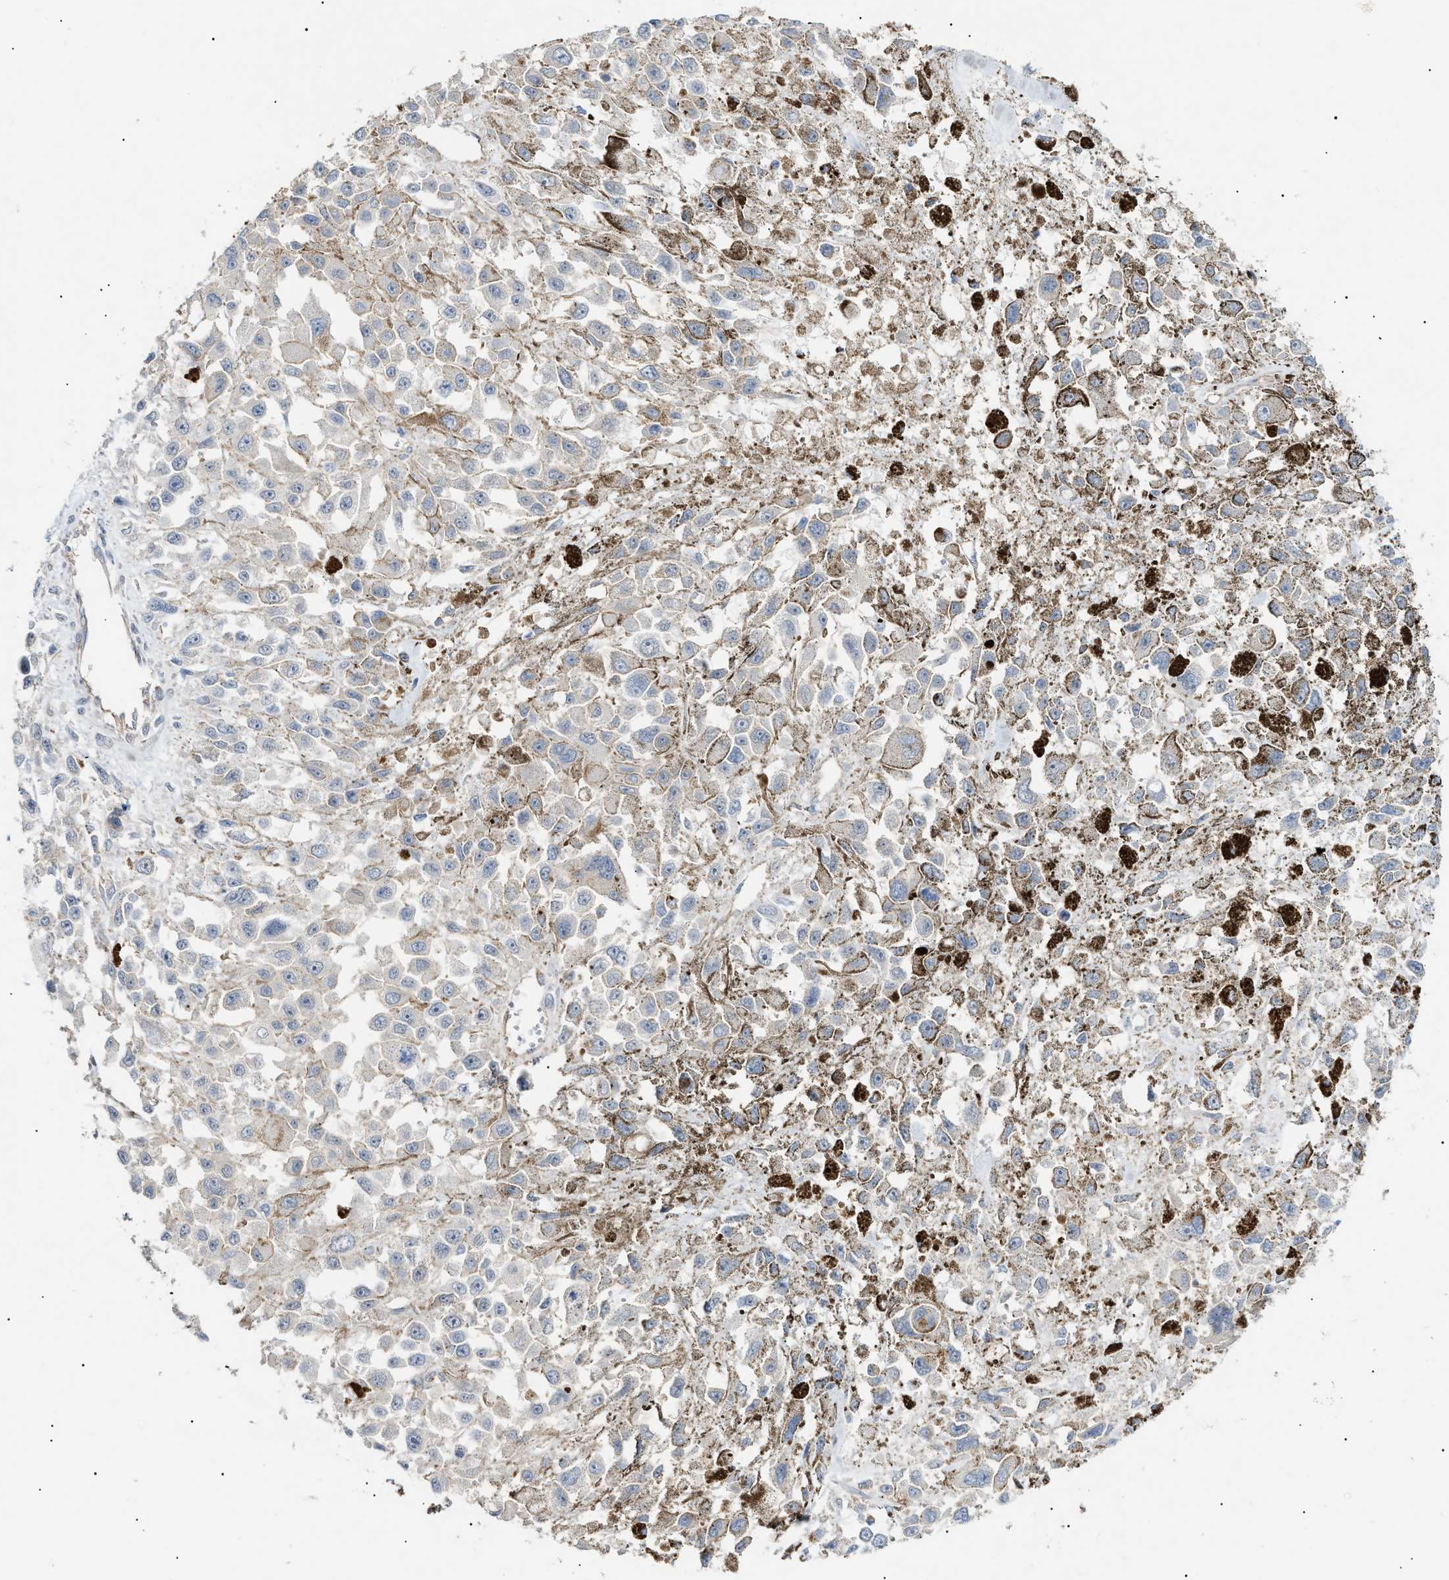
{"staining": {"intensity": "negative", "quantity": "none", "location": "none"}, "tissue": "melanoma", "cell_type": "Tumor cells", "image_type": "cancer", "snomed": [{"axis": "morphology", "description": "Malignant melanoma, Metastatic site"}, {"axis": "topography", "description": "Lymph node"}], "caption": "The immunohistochemistry micrograph has no significant positivity in tumor cells of melanoma tissue.", "gene": "ZFHX2", "patient": {"sex": "male", "age": 59}}